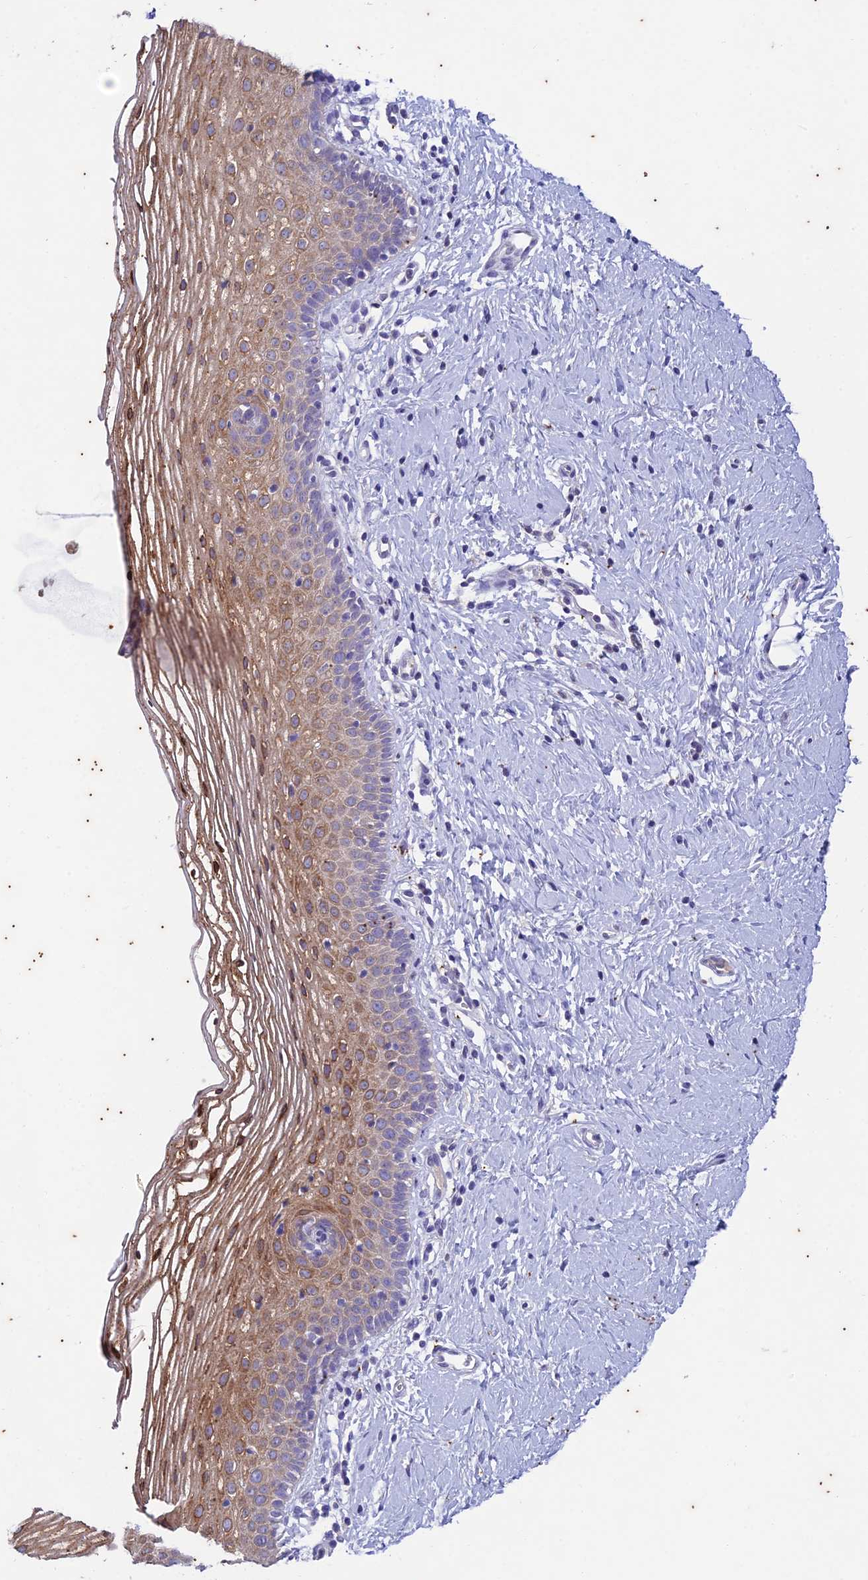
{"staining": {"intensity": "moderate", "quantity": "25%-75%", "location": "cytoplasmic/membranous"}, "tissue": "vagina", "cell_type": "Squamous epithelial cells", "image_type": "normal", "snomed": [{"axis": "morphology", "description": "Normal tissue, NOS"}, {"axis": "topography", "description": "Vagina"}], "caption": "Human vagina stained with a brown dye demonstrates moderate cytoplasmic/membranous positive expression in about 25%-75% of squamous epithelial cells.", "gene": "TMEM40", "patient": {"sex": "female", "age": 32}}